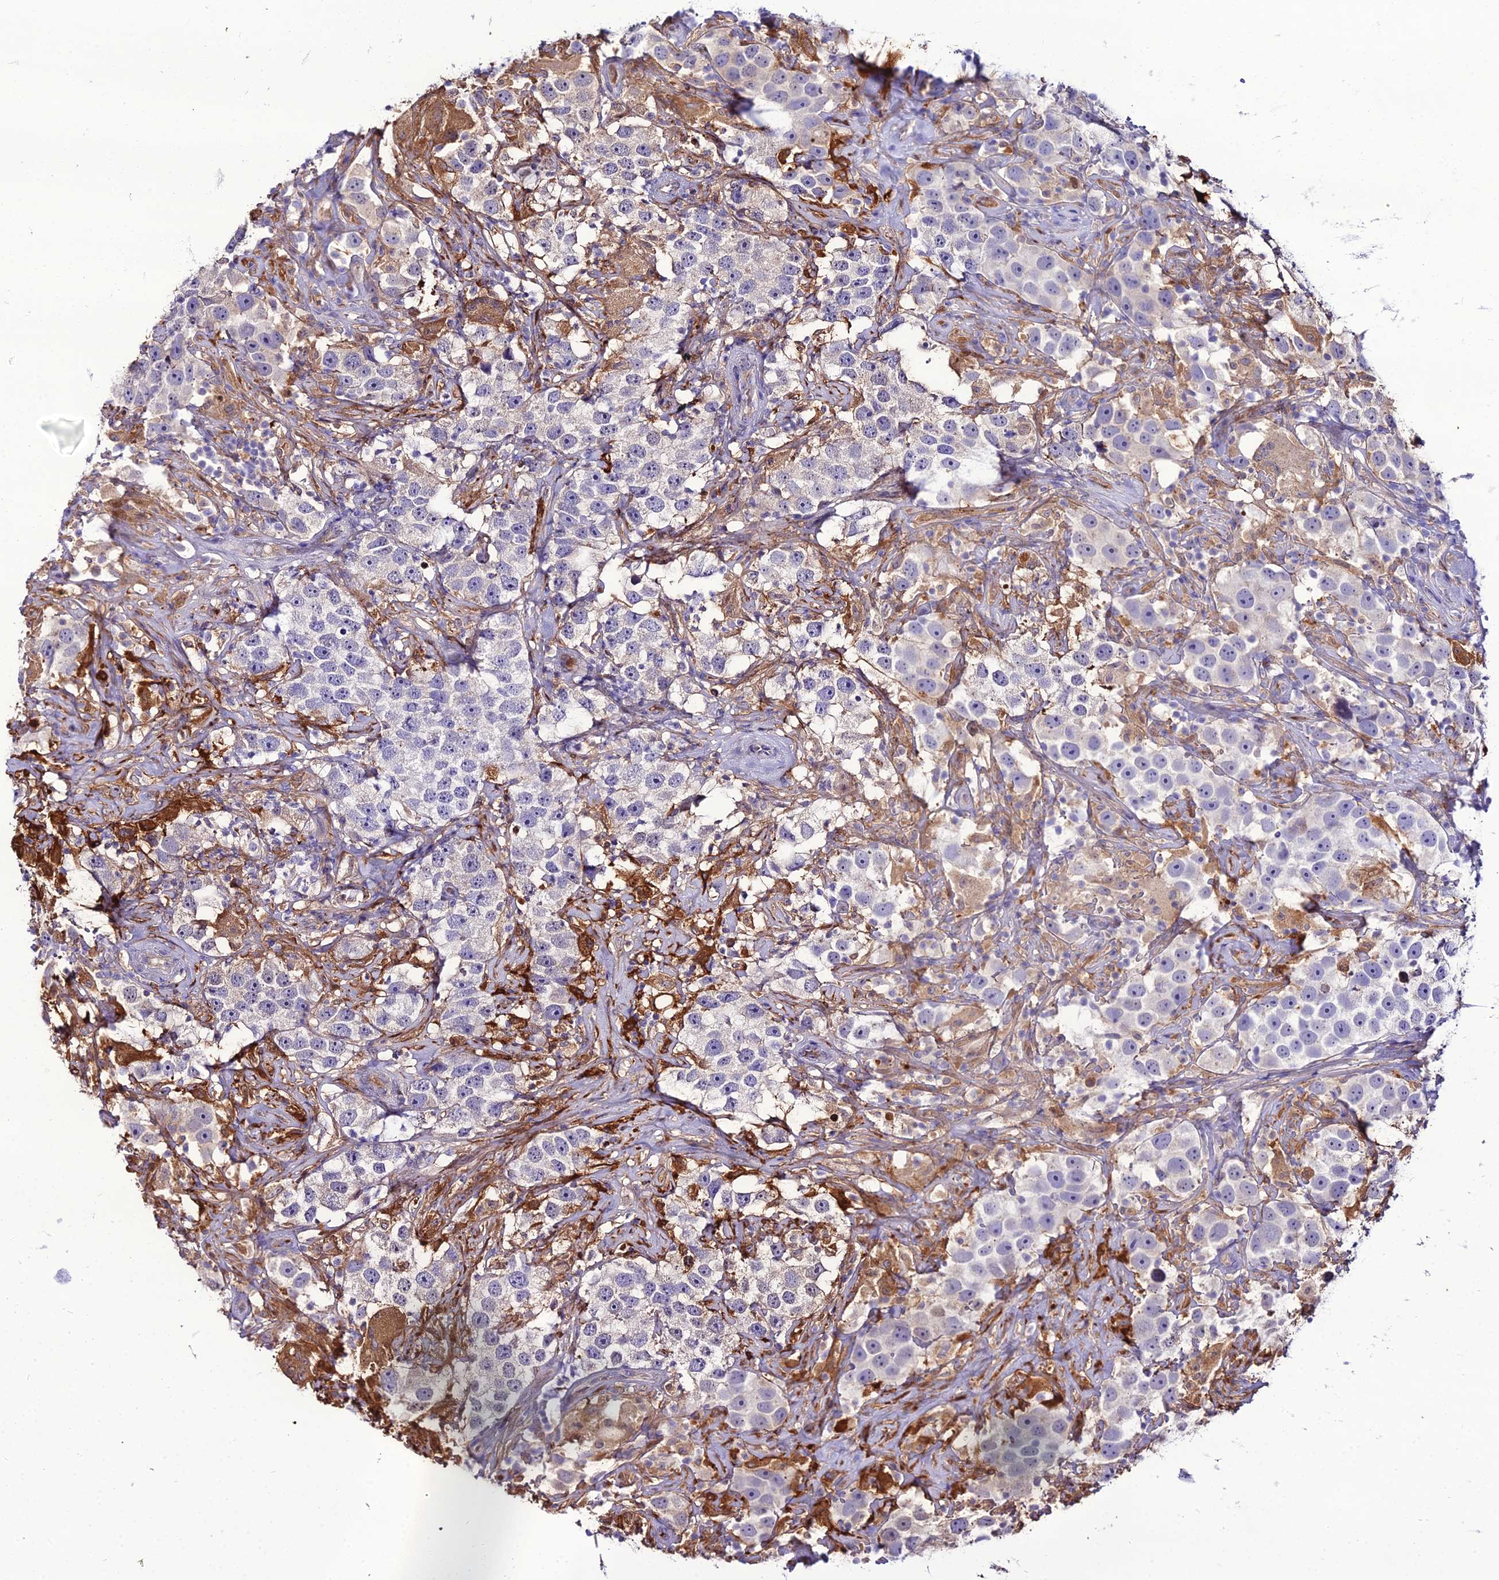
{"staining": {"intensity": "negative", "quantity": "none", "location": "none"}, "tissue": "testis cancer", "cell_type": "Tumor cells", "image_type": "cancer", "snomed": [{"axis": "morphology", "description": "Seminoma, NOS"}, {"axis": "topography", "description": "Testis"}], "caption": "Protein analysis of testis cancer (seminoma) shows no significant expression in tumor cells.", "gene": "MB21D2", "patient": {"sex": "male", "age": 49}}